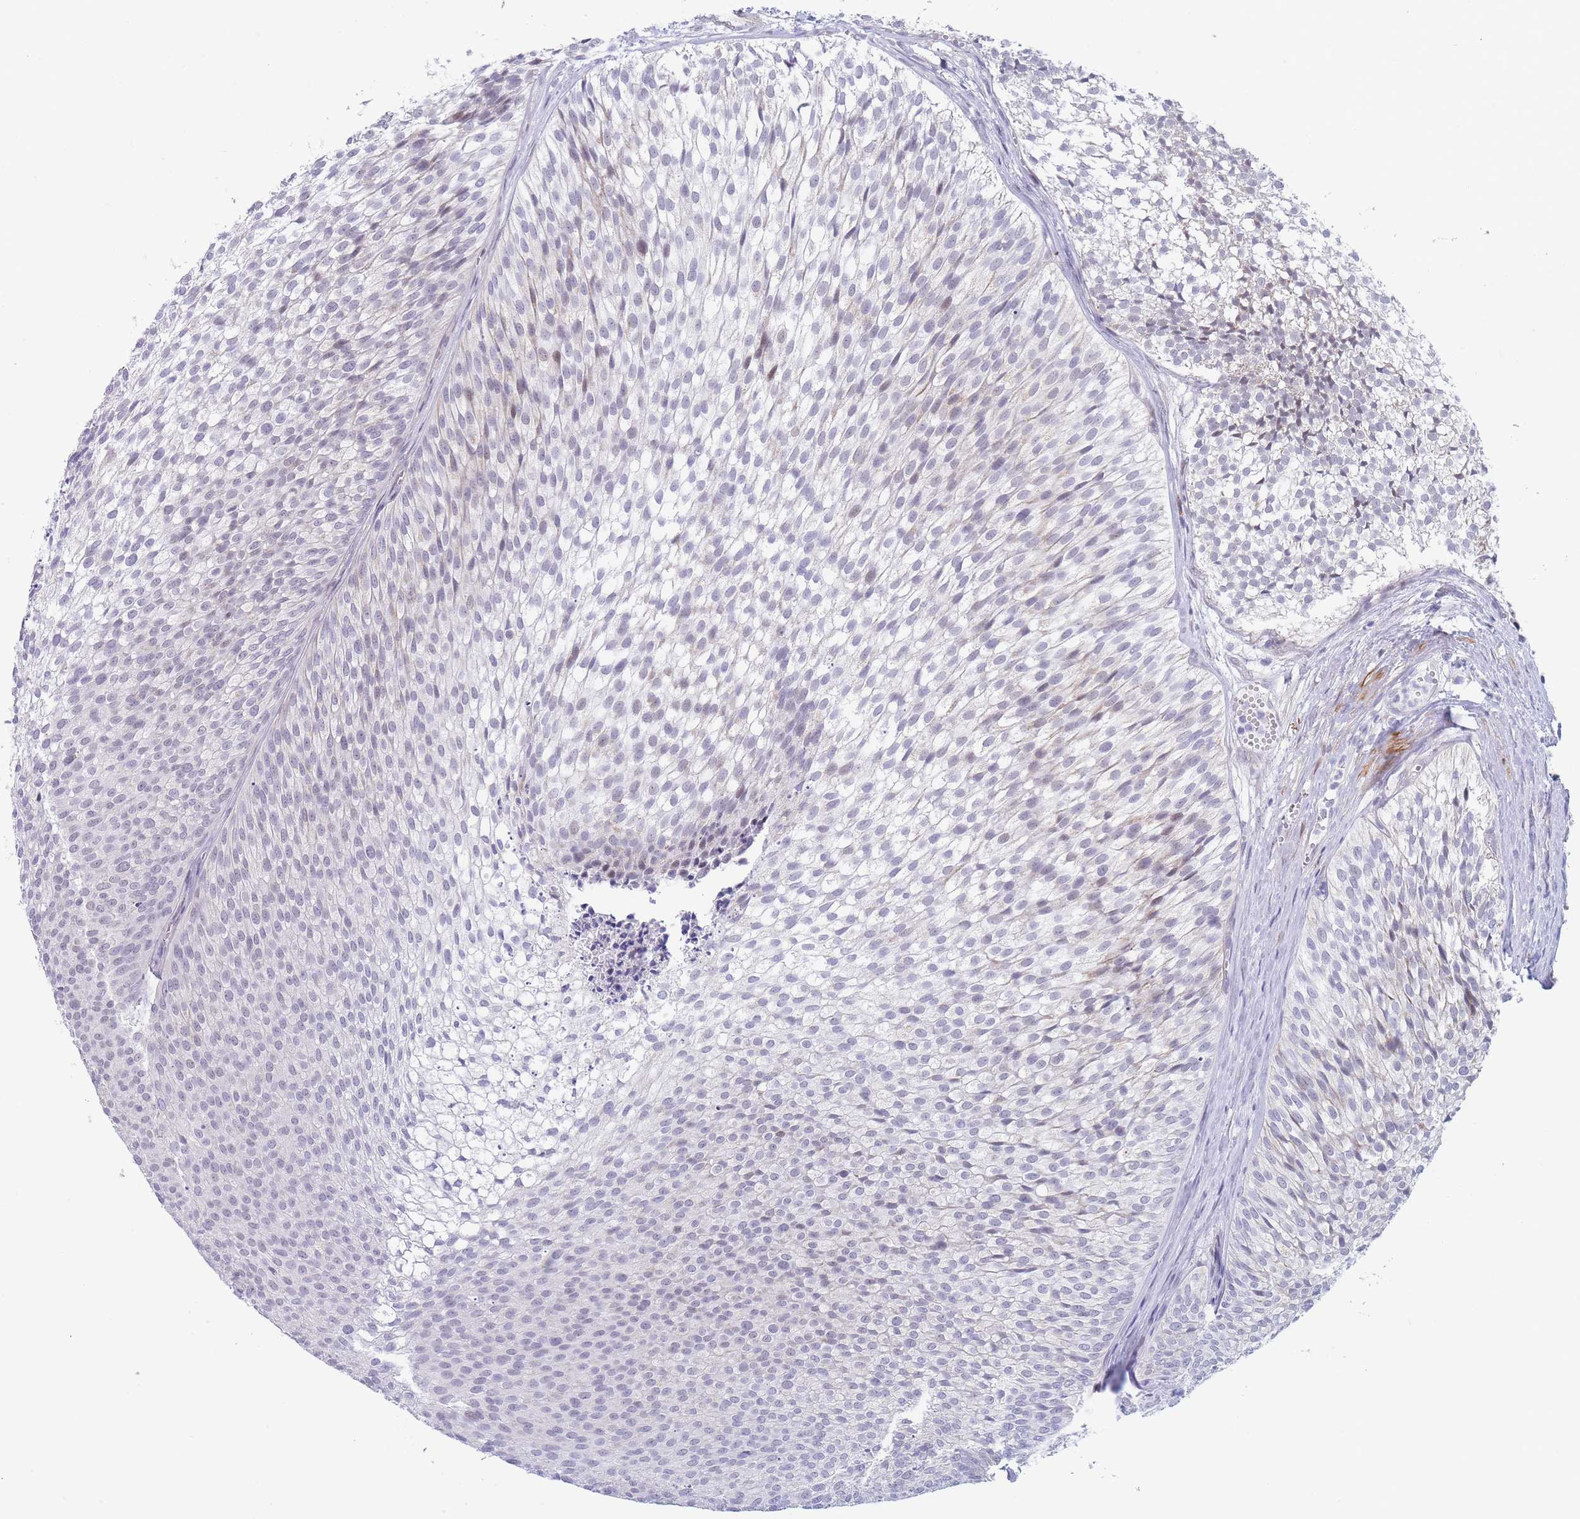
{"staining": {"intensity": "negative", "quantity": "none", "location": "none"}, "tissue": "urothelial cancer", "cell_type": "Tumor cells", "image_type": "cancer", "snomed": [{"axis": "morphology", "description": "Urothelial carcinoma, Low grade"}, {"axis": "topography", "description": "Urinary bladder"}], "caption": "A photomicrograph of urothelial cancer stained for a protein displays no brown staining in tumor cells.", "gene": "ASAP3", "patient": {"sex": "male", "age": 91}}